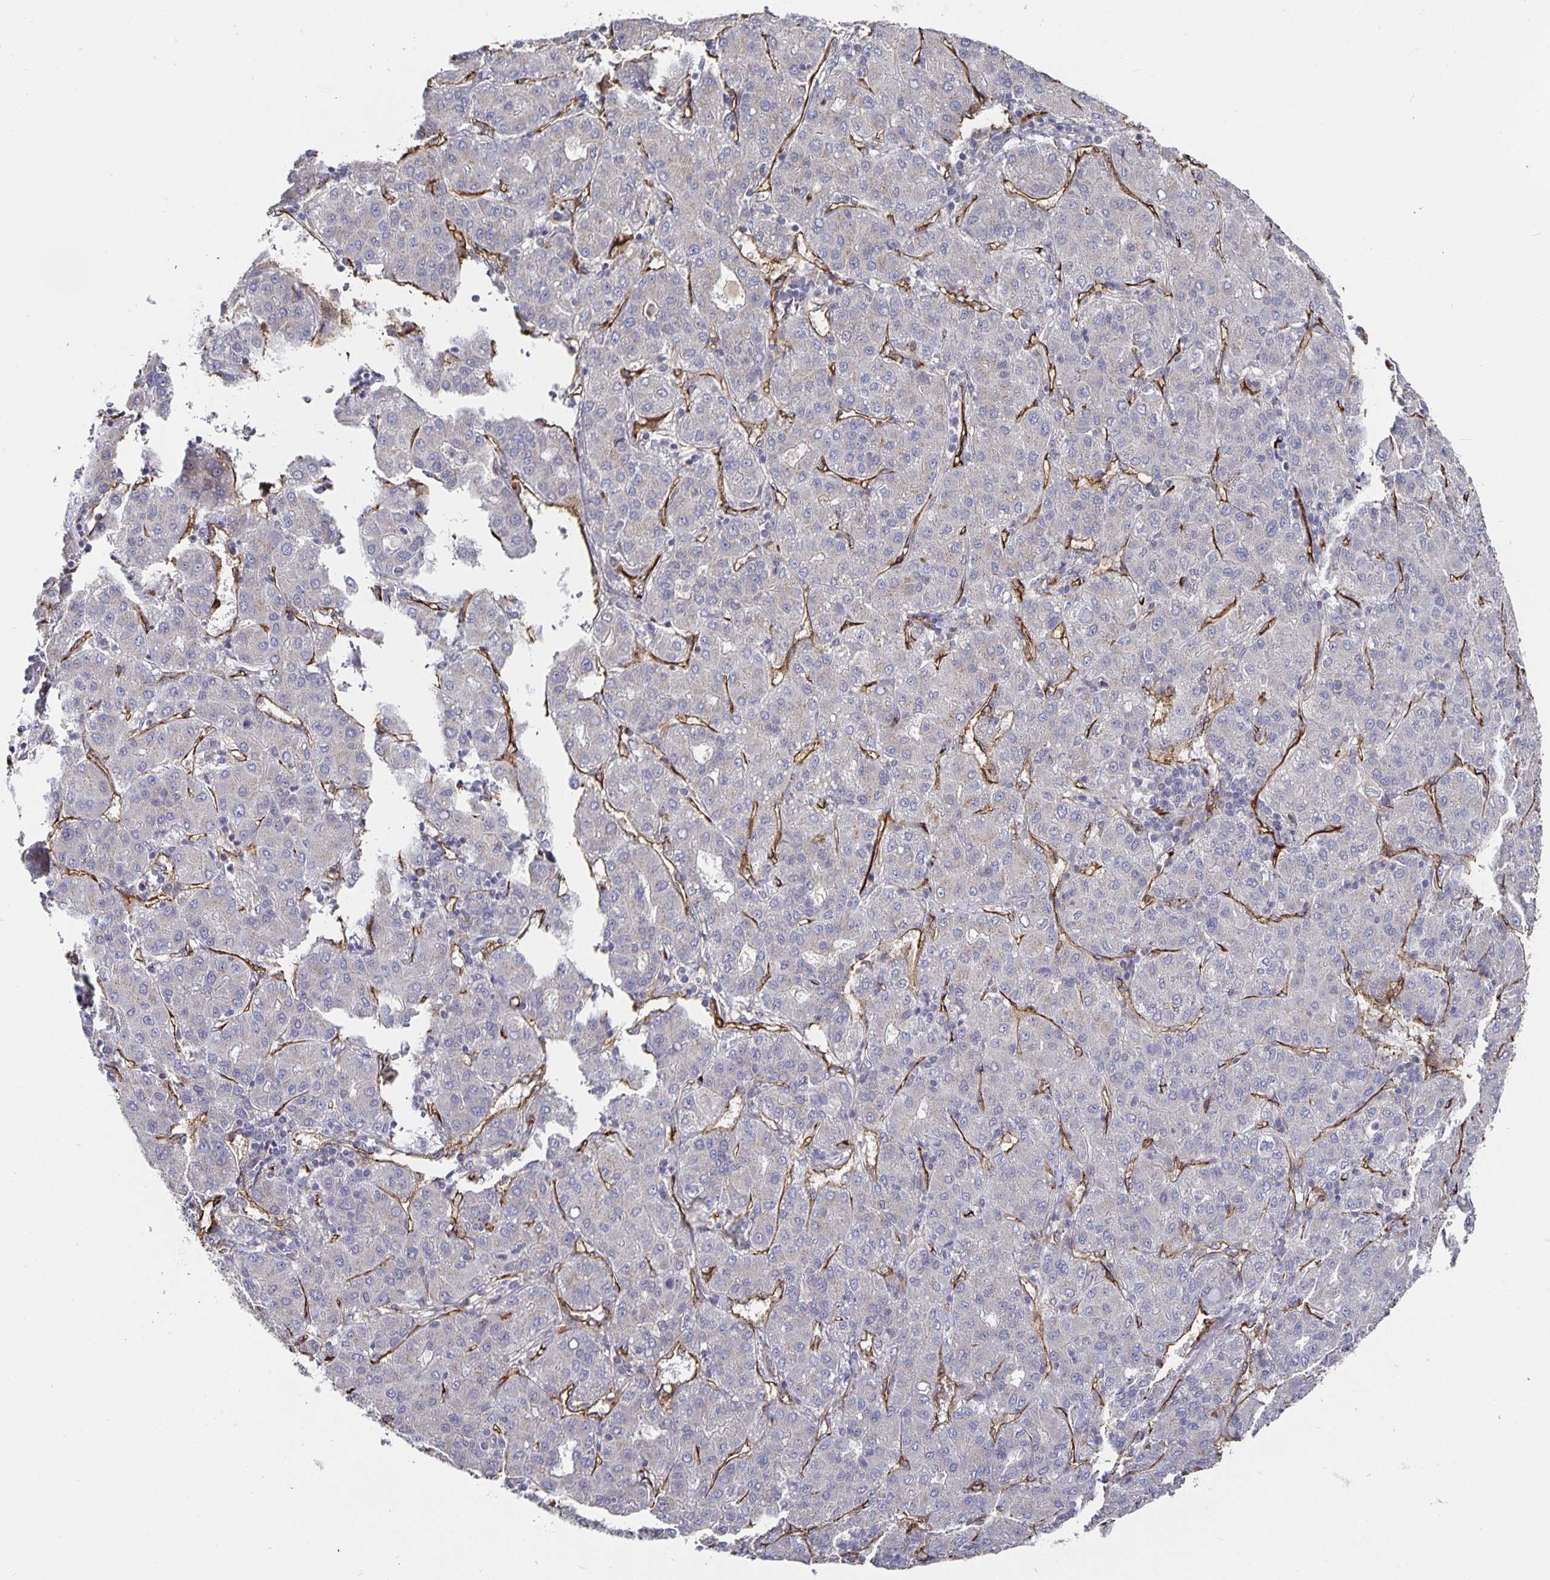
{"staining": {"intensity": "negative", "quantity": "none", "location": "none"}, "tissue": "liver cancer", "cell_type": "Tumor cells", "image_type": "cancer", "snomed": [{"axis": "morphology", "description": "Carcinoma, Hepatocellular, NOS"}, {"axis": "topography", "description": "Liver"}], "caption": "This is an immunohistochemistry photomicrograph of human liver cancer. There is no staining in tumor cells.", "gene": "PODXL", "patient": {"sex": "male", "age": 65}}